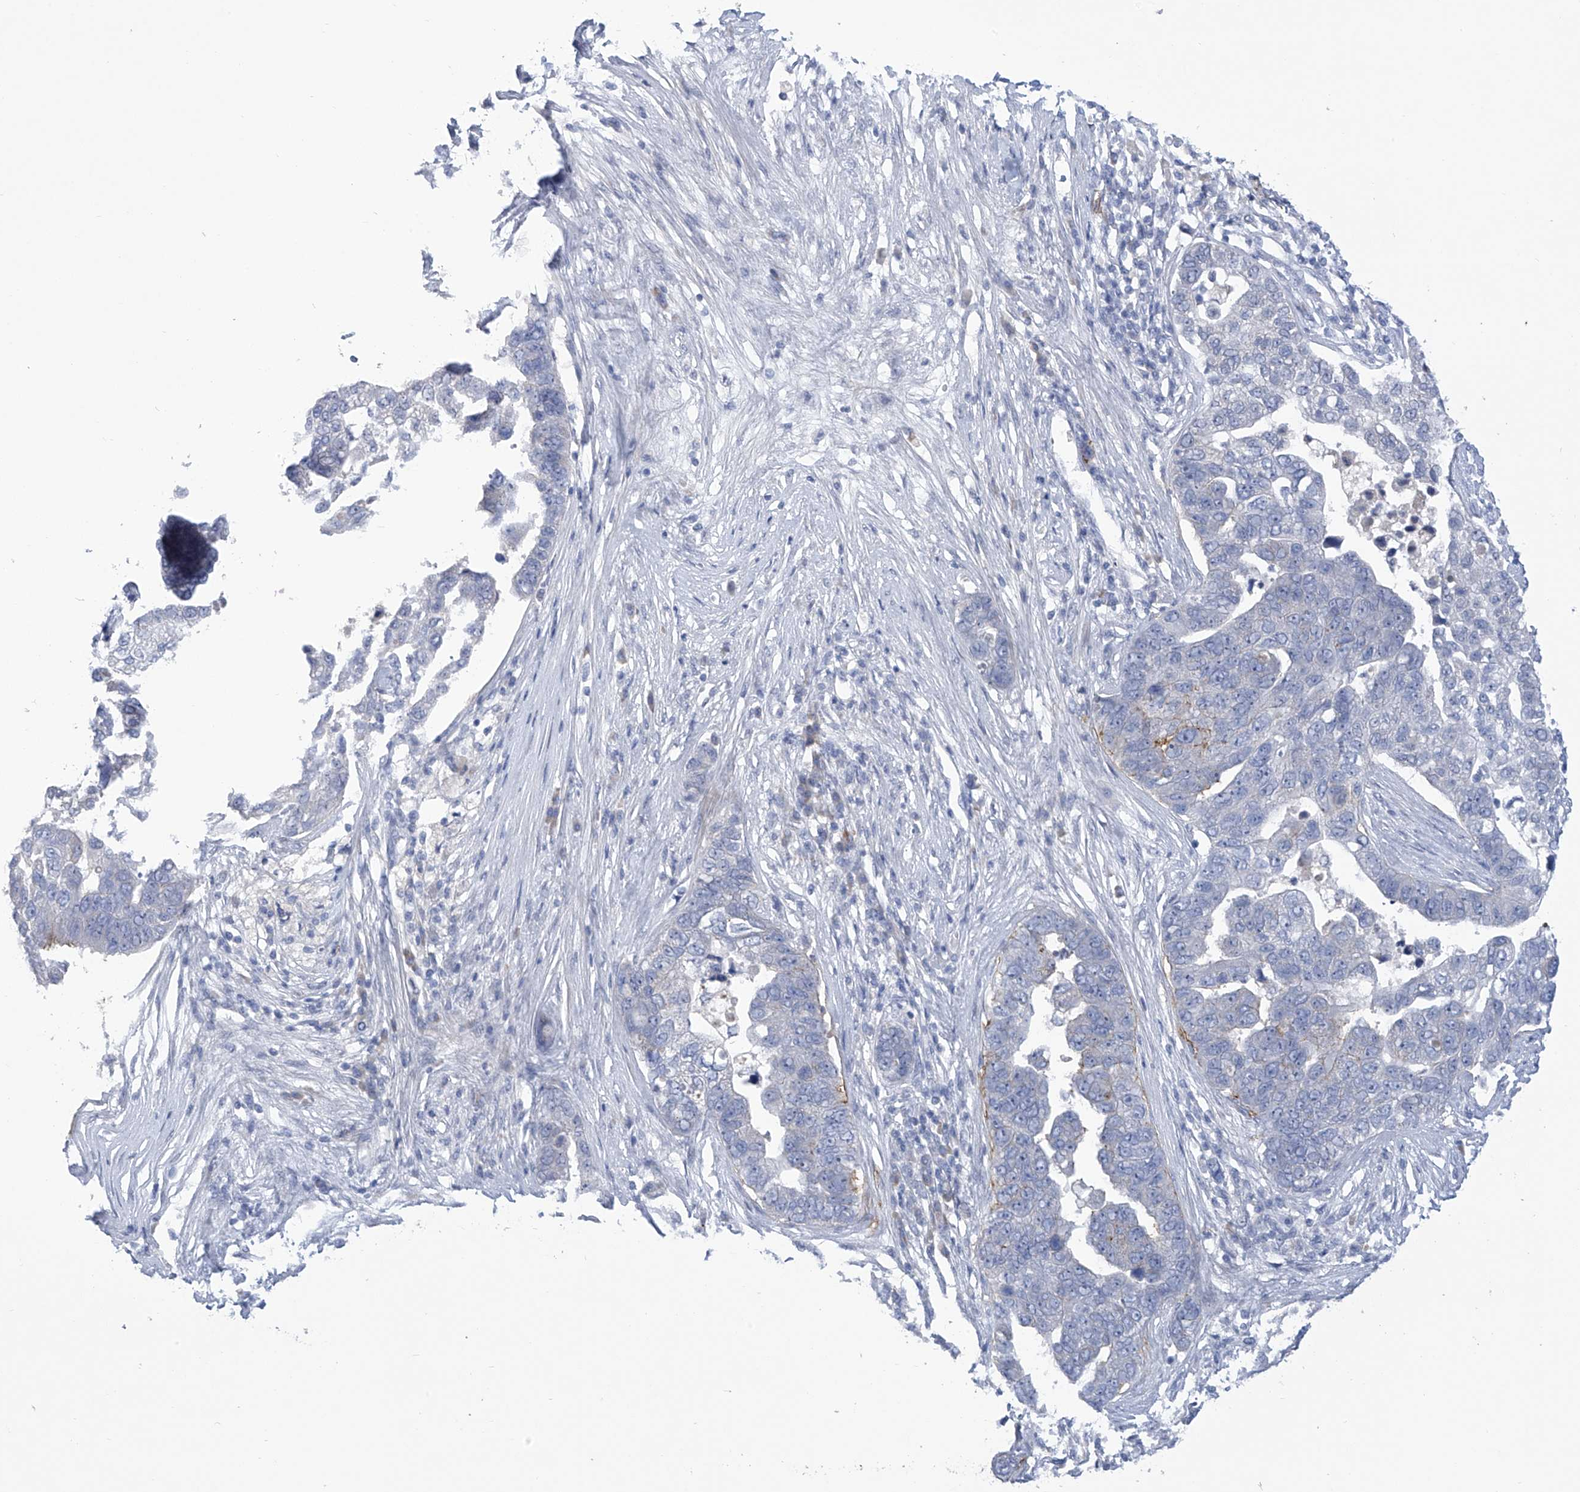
{"staining": {"intensity": "negative", "quantity": "none", "location": "none"}, "tissue": "pancreatic cancer", "cell_type": "Tumor cells", "image_type": "cancer", "snomed": [{"axis": "morphology", "description": "Adenocarcinoma, NOS"}, {"axis": "topography", "description": "Pancreas"}], "caption": "Histopathology image shows no protein expression in tumor cells of adenocarcinoma (pancreatic) tissue.", "gene": "SLCO4A1", "patient": {"sex": "female", "age": 61}}